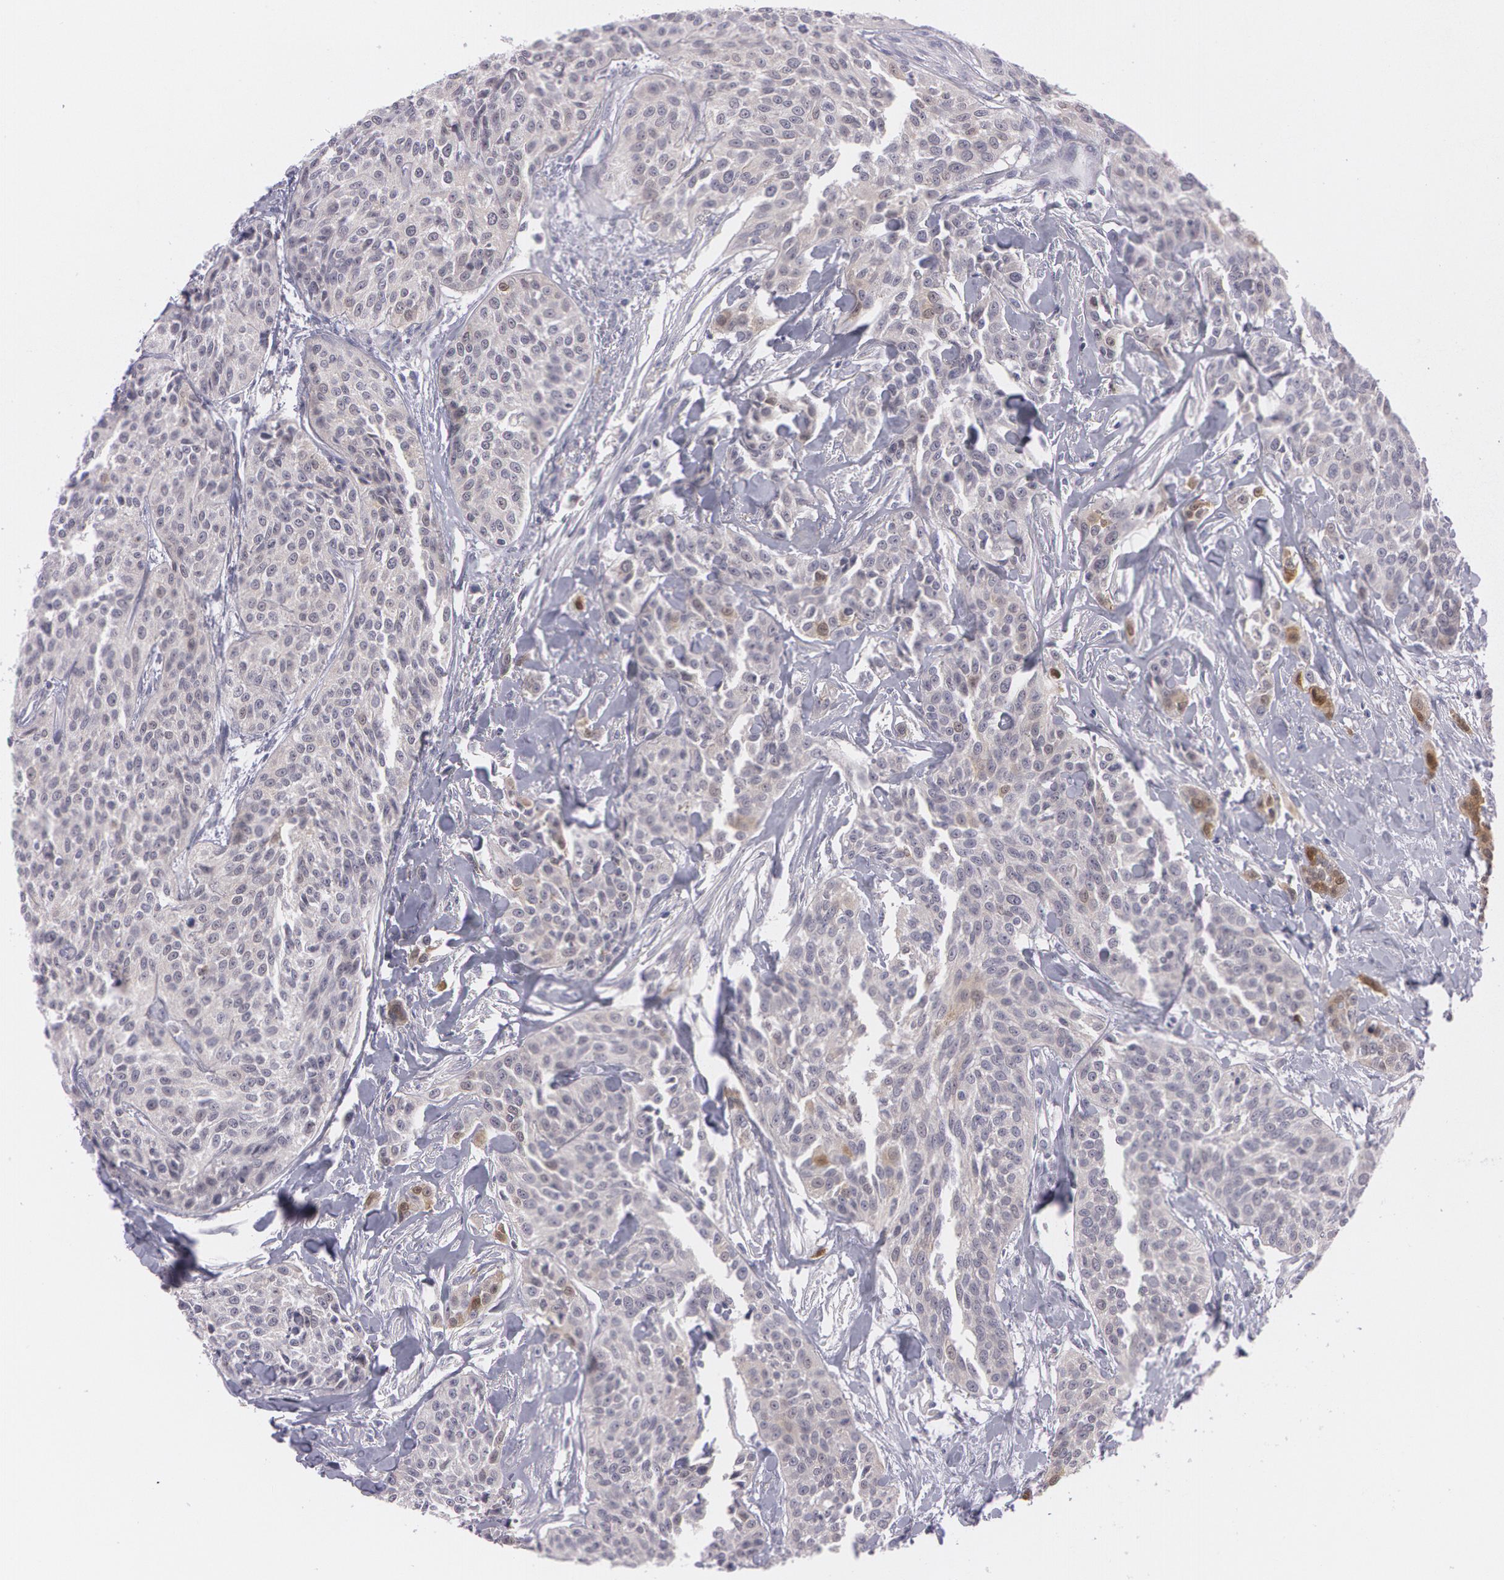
{"staining": {"intensity": "weak", "quantity": "<25%", "location": "nuclear"}, "tissue": "urothelial cancer", "cell_type": "Tumor cells", "image_type": "cancer", "snomed": [{"axis": "morphology", "description": "Urothelial carcinoma, High grade"}, {"axis": "topography", "description": "Urinary bladder"}], "caption": "Micrograph shows no significant protein expression in tumor cells of high-grade urothelial carcinoma. Nuclei are stained in blue.", "gene": "IL1RN", "patient": {"sex": "male", "age": 56}}